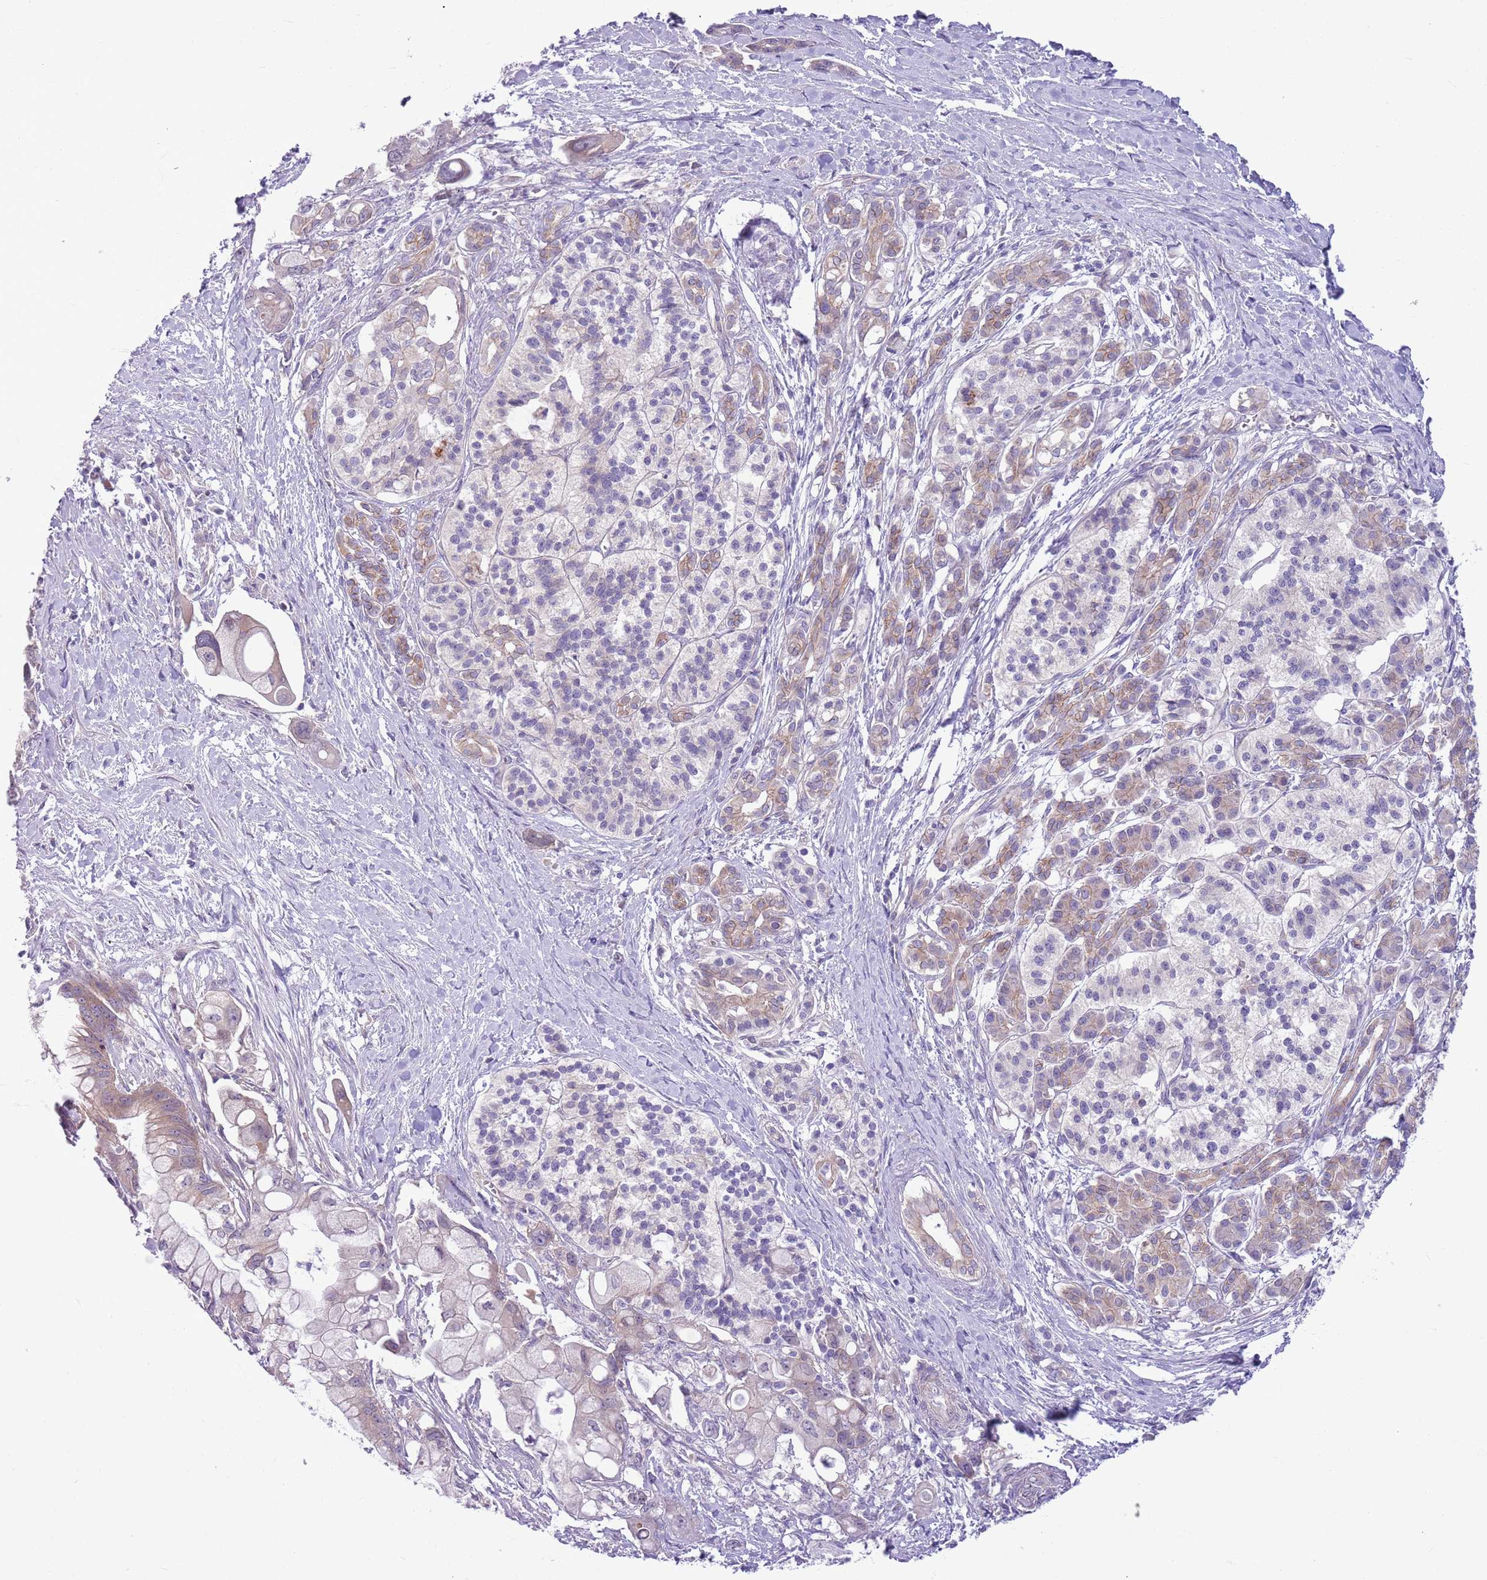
{"staining": {"intensity": "weak", "quantity": "25%-75%", "location": "cytoplasmic/membranous"}, "tissue": "pancreatic cancer", "cell_type": "Tumor cells", "image_type": "cancer", "snomed": [{"axis": "morphology", "description": "Adenocarcinoma, NOS"}, {"axis": "topography", "description": "Pancreas"}], "caption": "Human pancreatic cancer stained with a brown dye shows weak cytoplasmic/membranous positive staining in approximately 25%-75% of tumor cells.", "gene": "PARP8", "patient": {"sex": "male", "age": 68}}